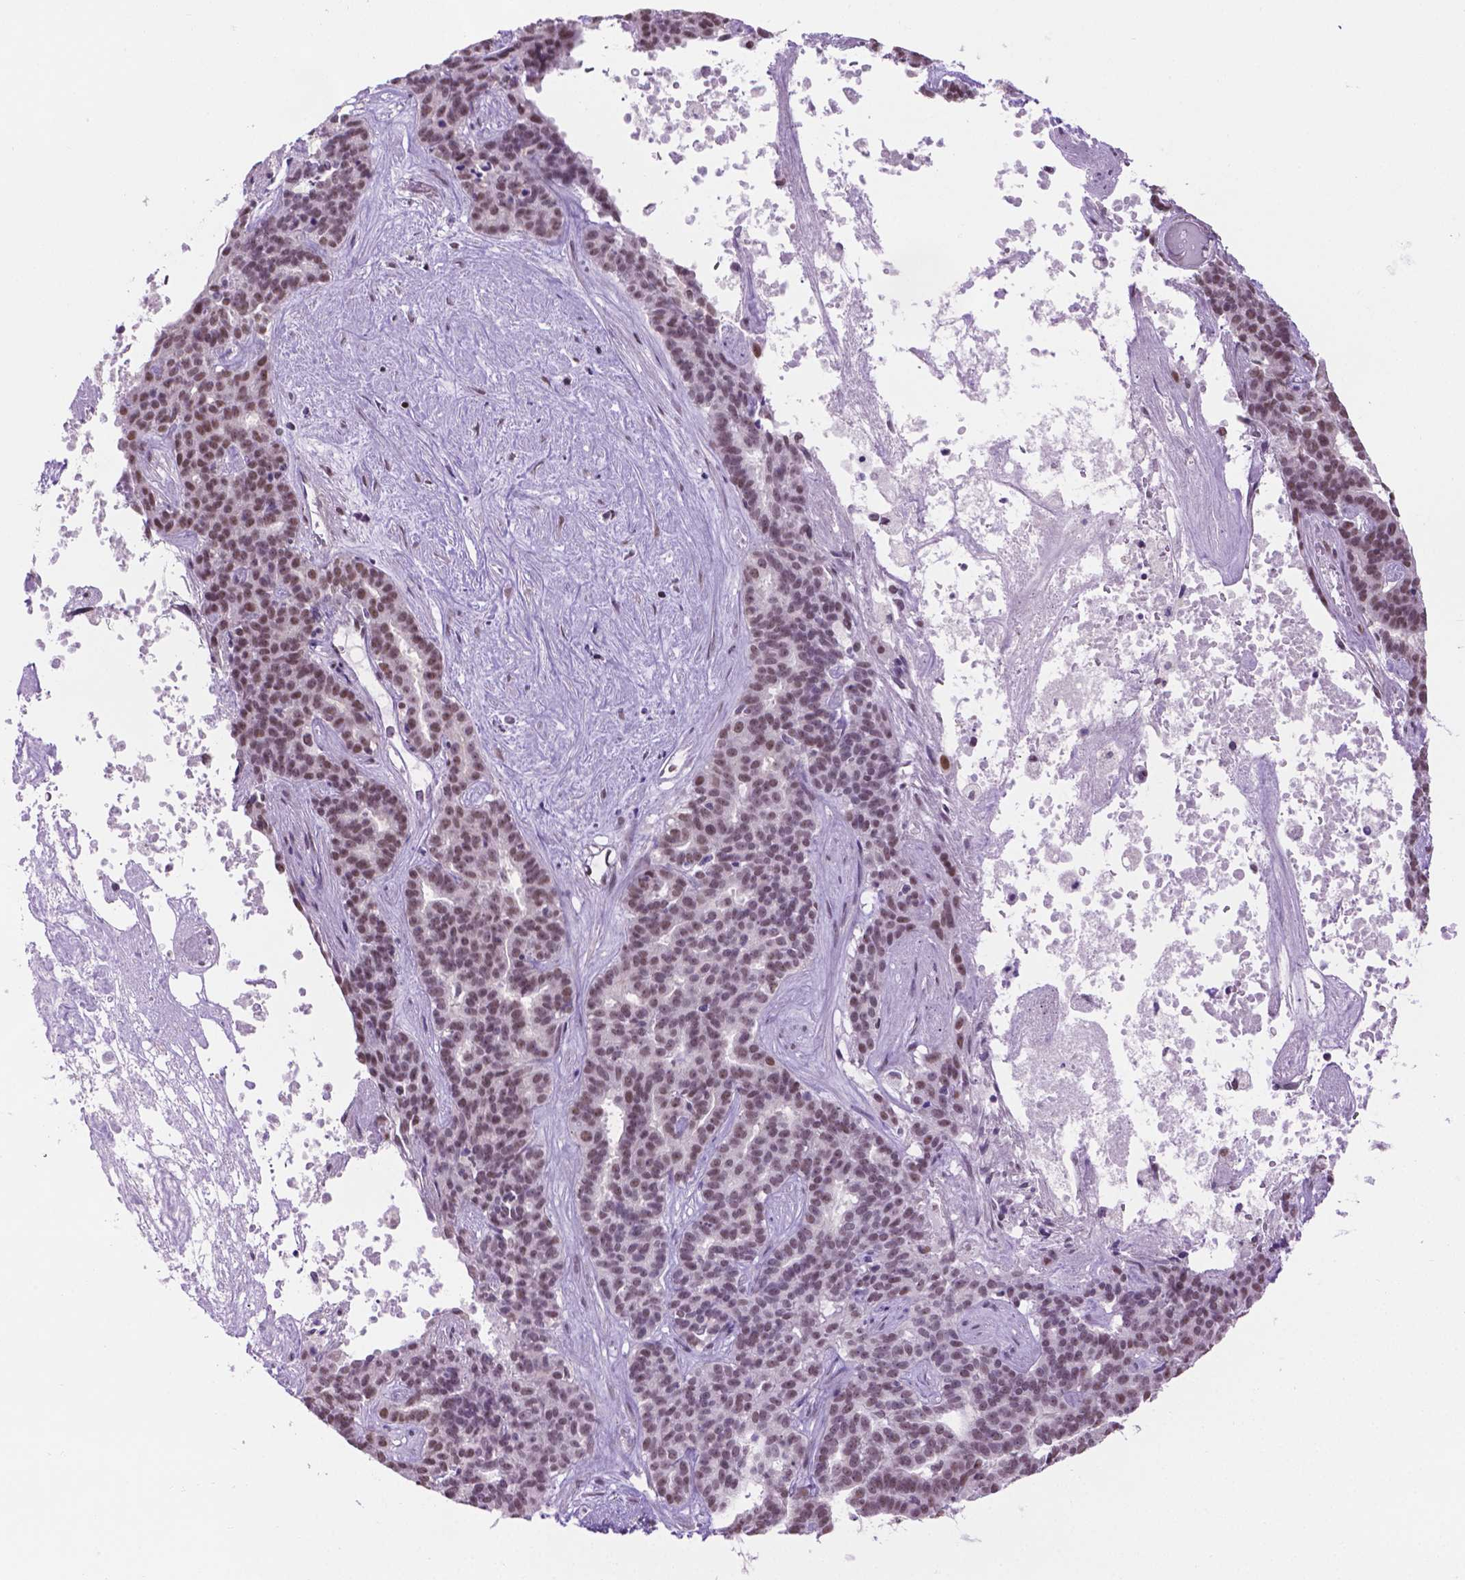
{"staining": {"intensity": "moderate", "quantity": "25%-75%", "location": "nuclear"}, "tissue": "liver cancer", "cell_type": "Tumor cells", "image_type": "cancer", "snomed": [{"axis": "morphology", "description": "Cholangiocarcinoma"}, {"axis": "topography", "description": "Liver"}], "caption": "Human liver cancer (cholangiocarcinoma) stained with a protein marker displays moderate staining in tumor cells.", "gene": "ABI2", "patient": {"sex": "female", "age": 47}}